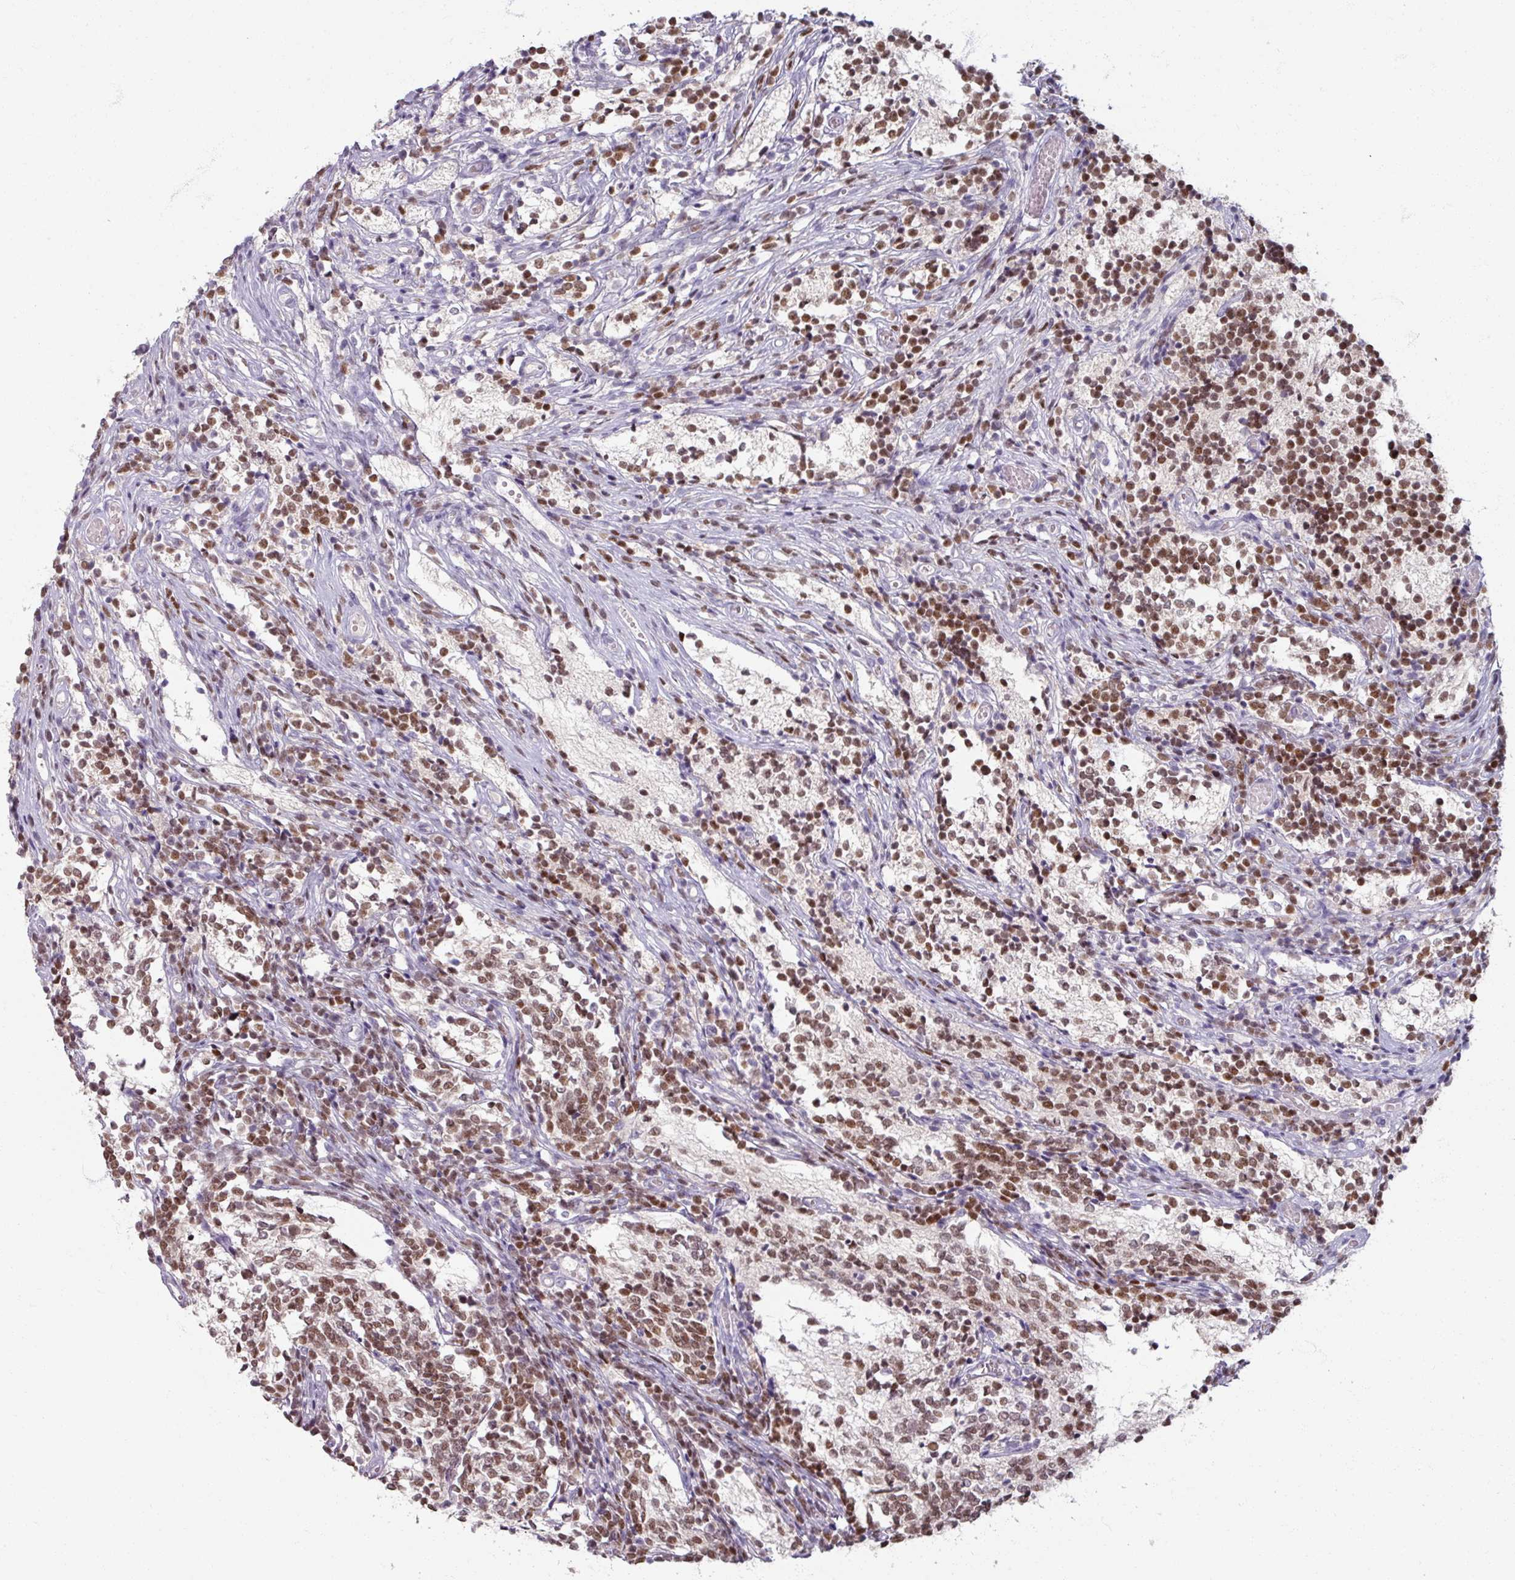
{"staining": {"intensity": "strong", "quantity": ">75%", "location": "nuclear"}, "tissue": "glioma", "cell_type": "Tumor cells", "image_type": "cancer", "snomed": [{"axis": "morphology", "description": "Glioma, malignant, Low grade"}, {"axis": "topography", "description": "Brain"}], "caption": "Approximately >75% of tumor cells in human glioma display strong nuclear protein staining as visualized by brown immunohistochemical staining.", "gene": "SOX11", "patient": {"sex": "female", "age": 1}}